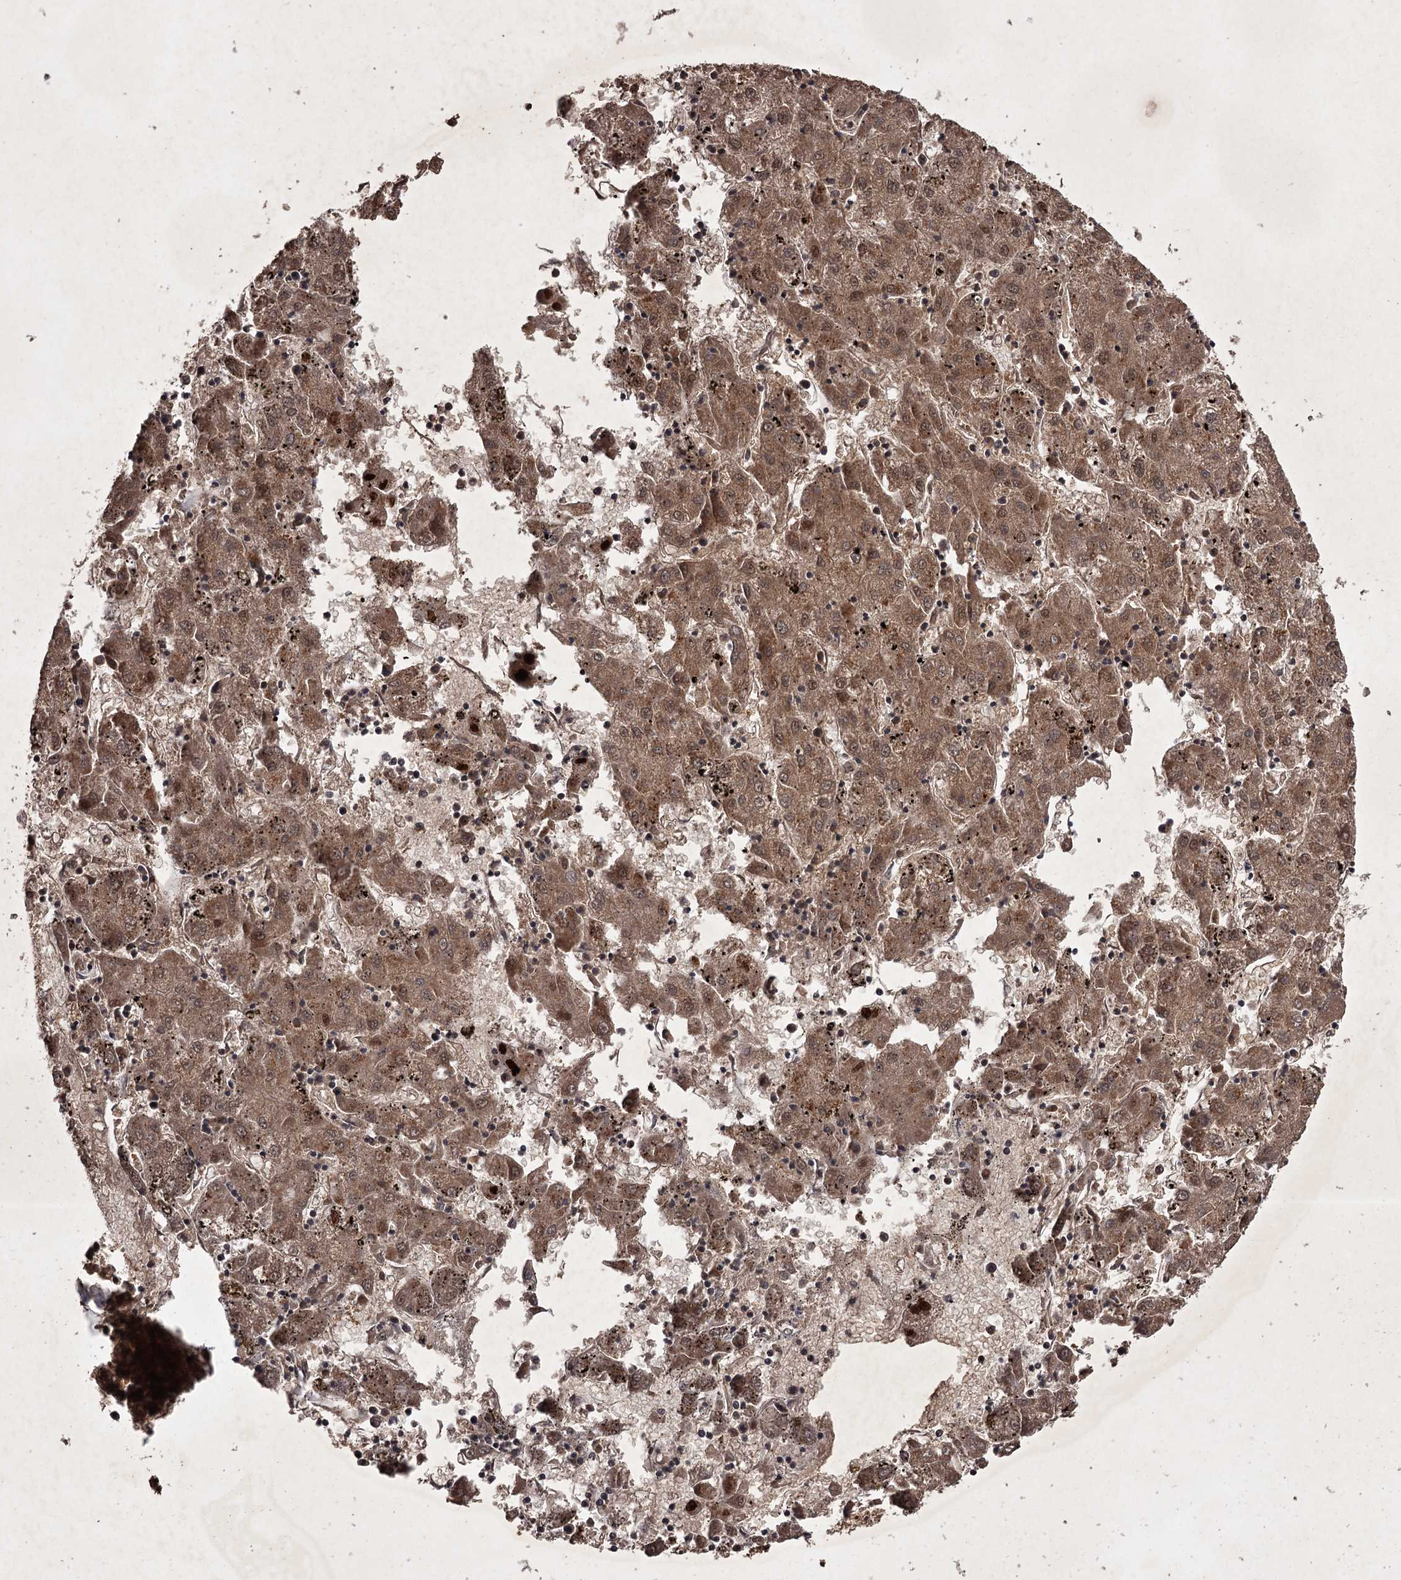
{"staining": {"intensity": "moderate", "quantity": ">75%", "location": "cytoplasmic/membranous"}, "tissue": "liver cancer", "cell_type": "Tumor cells", "image_type": "cancer", "snomed": [{"axis": "morphology", "description": "Carcinoma, Hepatocellular, NOS"}, {"axis": "topography", "description": "Liver"}], "caption": "Liver hepatocellular carcinoma stained for a protein (brown) reveals moderate cytoplasmic/membranous positive positivity in approximately >75% of tumor cells.", "gene": "TBC1D23", "patient": {"sex": "male", "age": 72}}